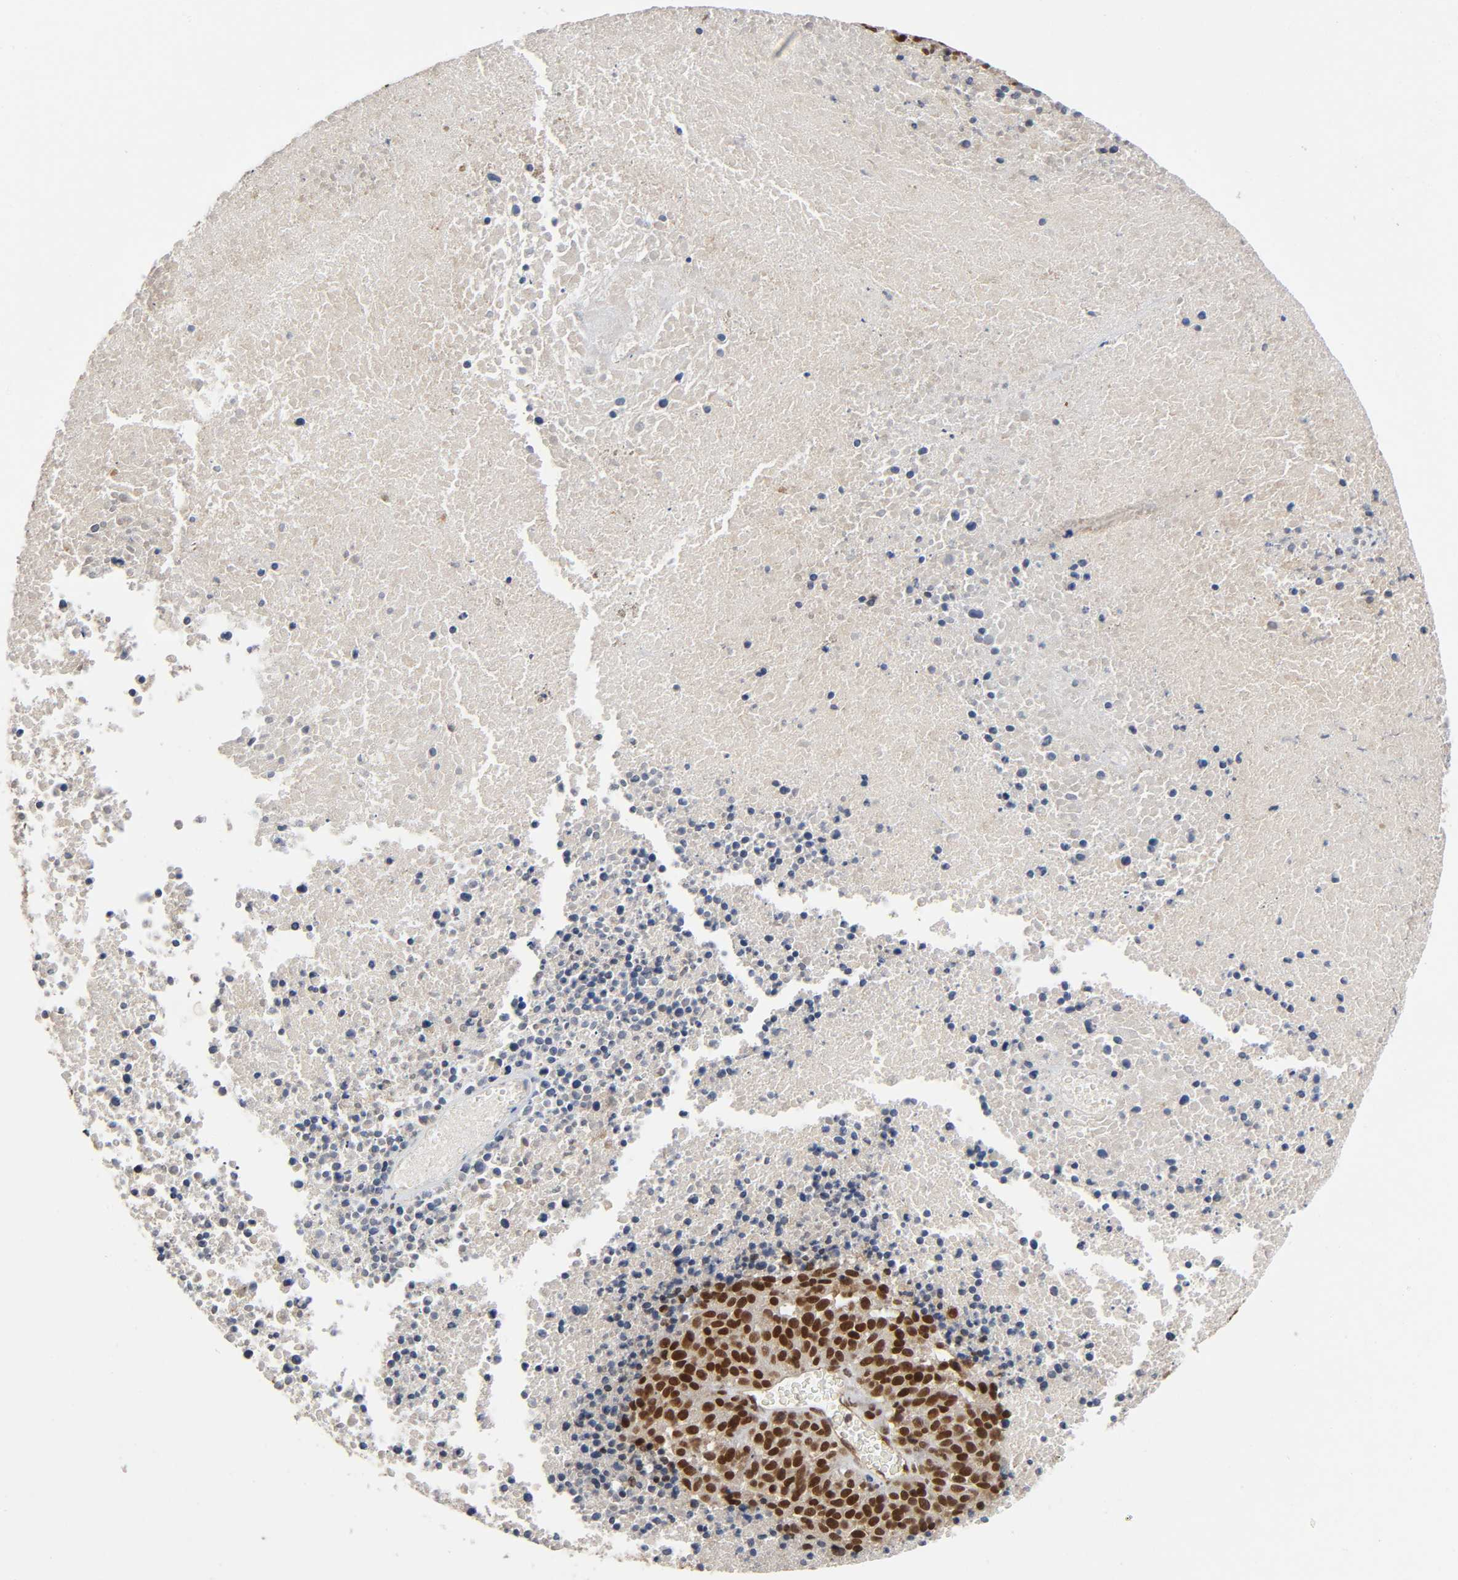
{"staining": {"intensity": "strong", "quantity": ">75%", "location": "cytoplasmic/membranous,nuclear"}, "tissue": "melanoma", "cell_type": "Tumor cells", "image_type": "cancer", "snomed": [{"axis": "morphology", "description": "Malignant melanoma, Metastatic site"}, {"axis": "topography", "description": "Cerebral cortex"}], "caption": "This image shows melanoma stained with immunohistochemistry (IHC) to label a protein in brown. The cytoplasmic/membranous and nuclear of tumor cells show strong positivity for the protein. Nuclei are counter-stained blue.", "gene": "ZNF384", "patient": {"sex": "female", "age": 52}}